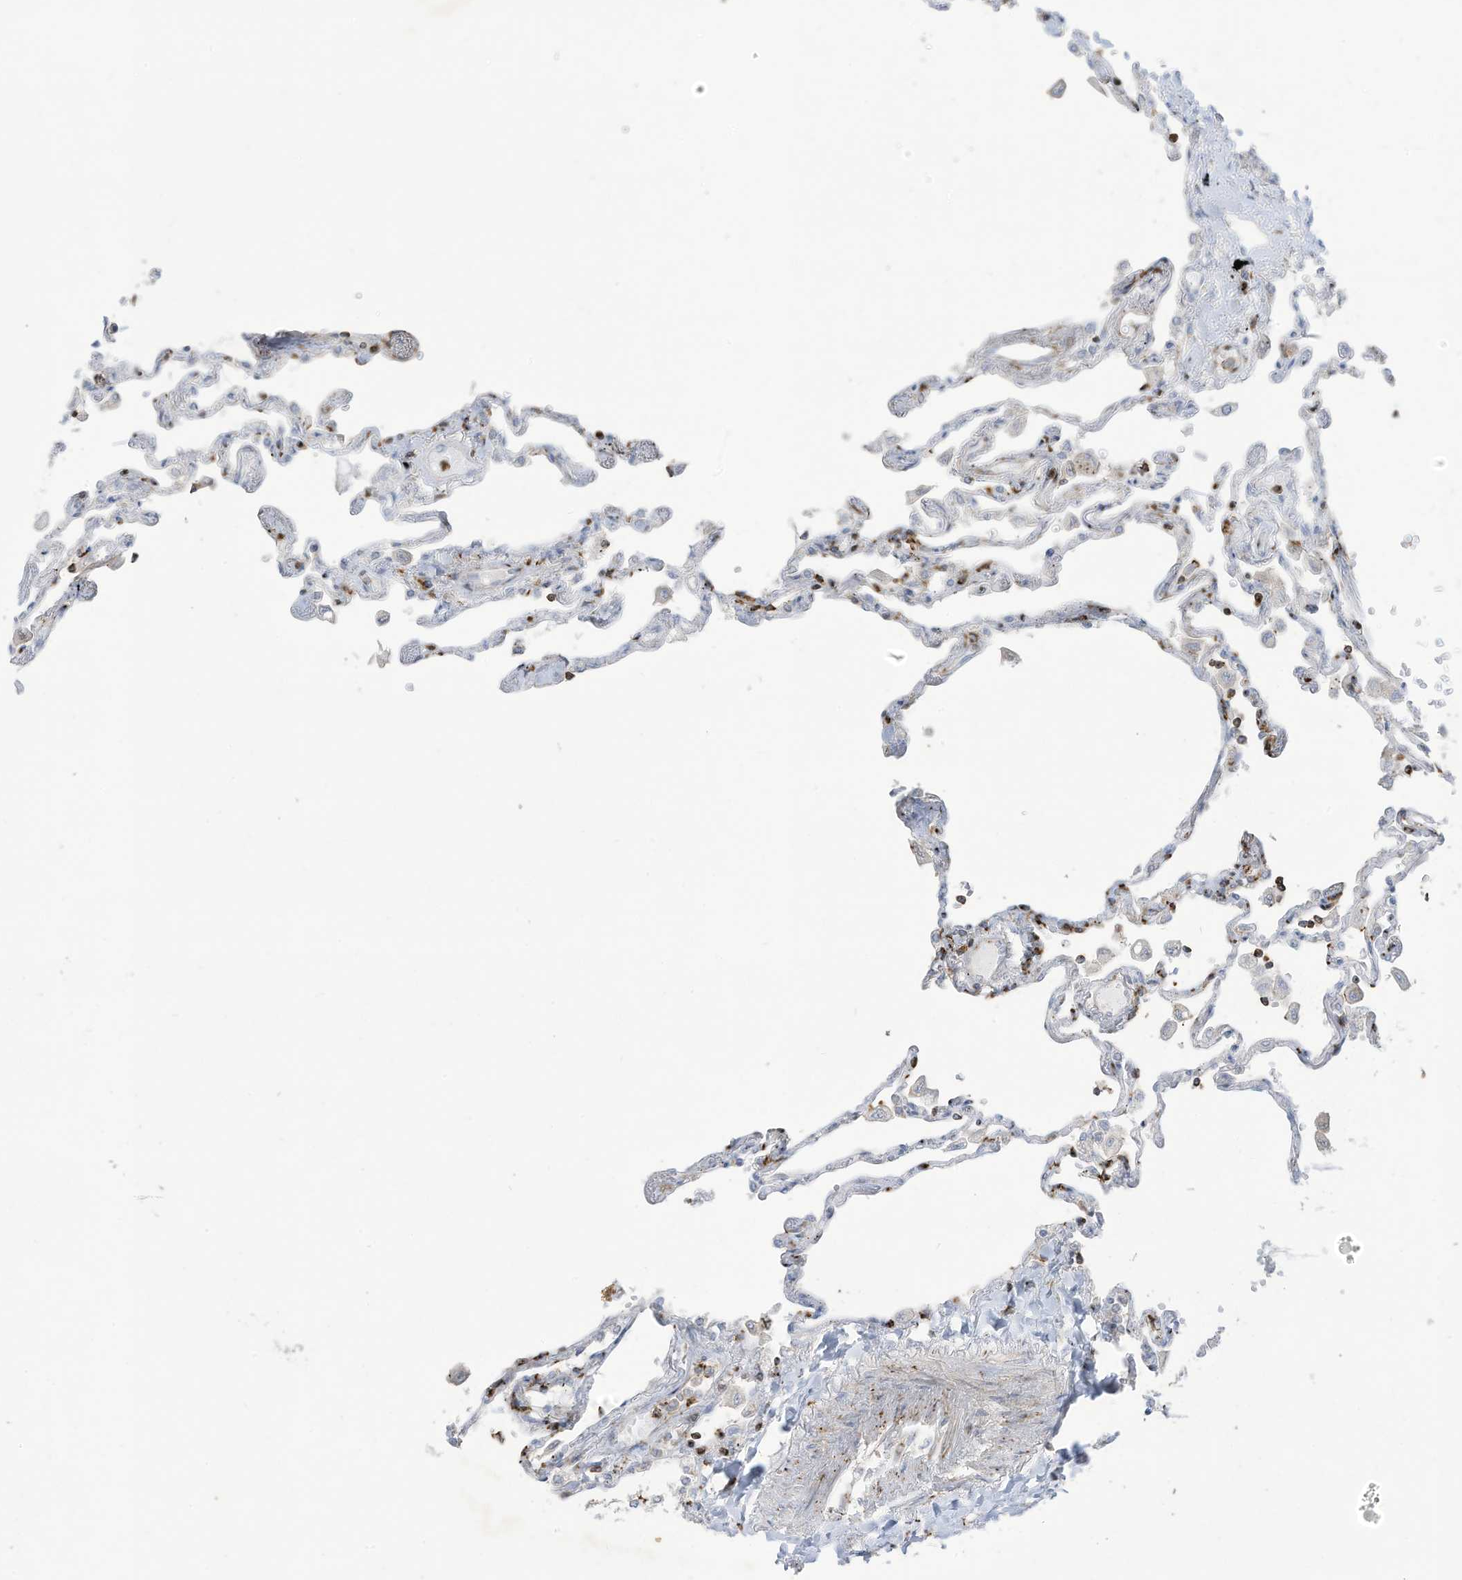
{"staining": {"intensity": "moderate", "quantity": "<25%", "location": "cytoplasmic/membranous"}, "tissue": "lung", "cell_type": "Alveolar cells", "image_type": "normal", "snomed": [{"axis": "morphology", "description": "Normal tissue, NOS"}, {"axis": "topography", "description": "Lung"}], "caption": "High-power microscopy captured an immunohistochemistry (IHC) image of benign lung, revealing moderate cytoplasmic/membranous expression in about <25% of alveolar cells. (Stains: DAB (3,3'-diaminobenzidine) in brown, nuclei in blue, Microscopy: brightfield microscopy at high magnification).", "gene": "THNSL2", "patient": {"sex": "female", "age": 67}}